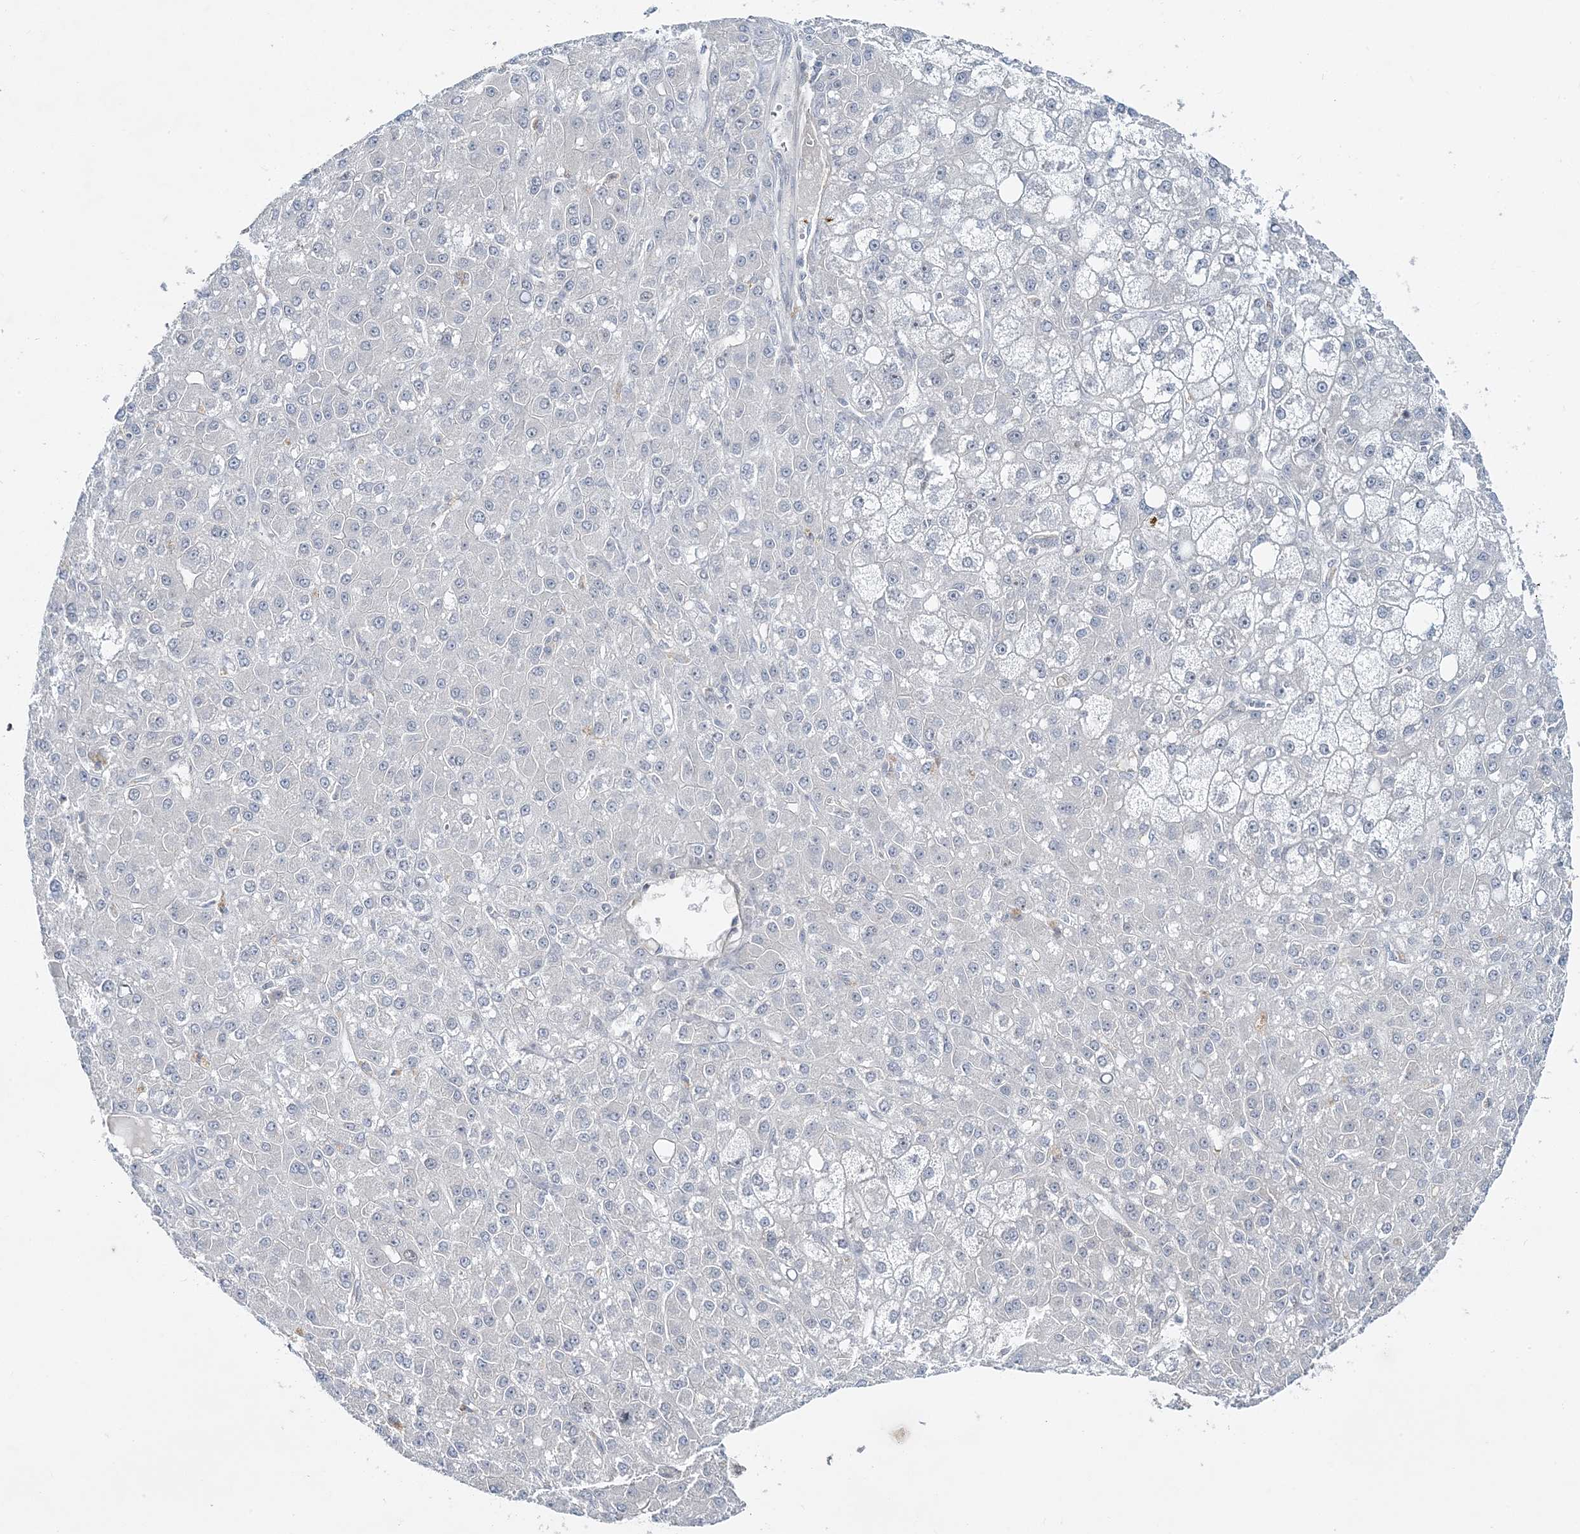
{"staining": {"intensity": "negative", "quantity": "none", "location": "none"}, "tissue": "liver cancer", "cell_type": "Tumor cells", "image_type": "cancer", "snomed": [{"axis": "morphology", "description": "Carcinoma, Hepatocellular, NOS"}, {"axis": "topography", "description": "Liver"}], "caption": "Tumor cells show no significant expression in liver hepatocellular carcinoma.", "gene": "LEXM", "patient": {"sex": "male", "age": 67}}